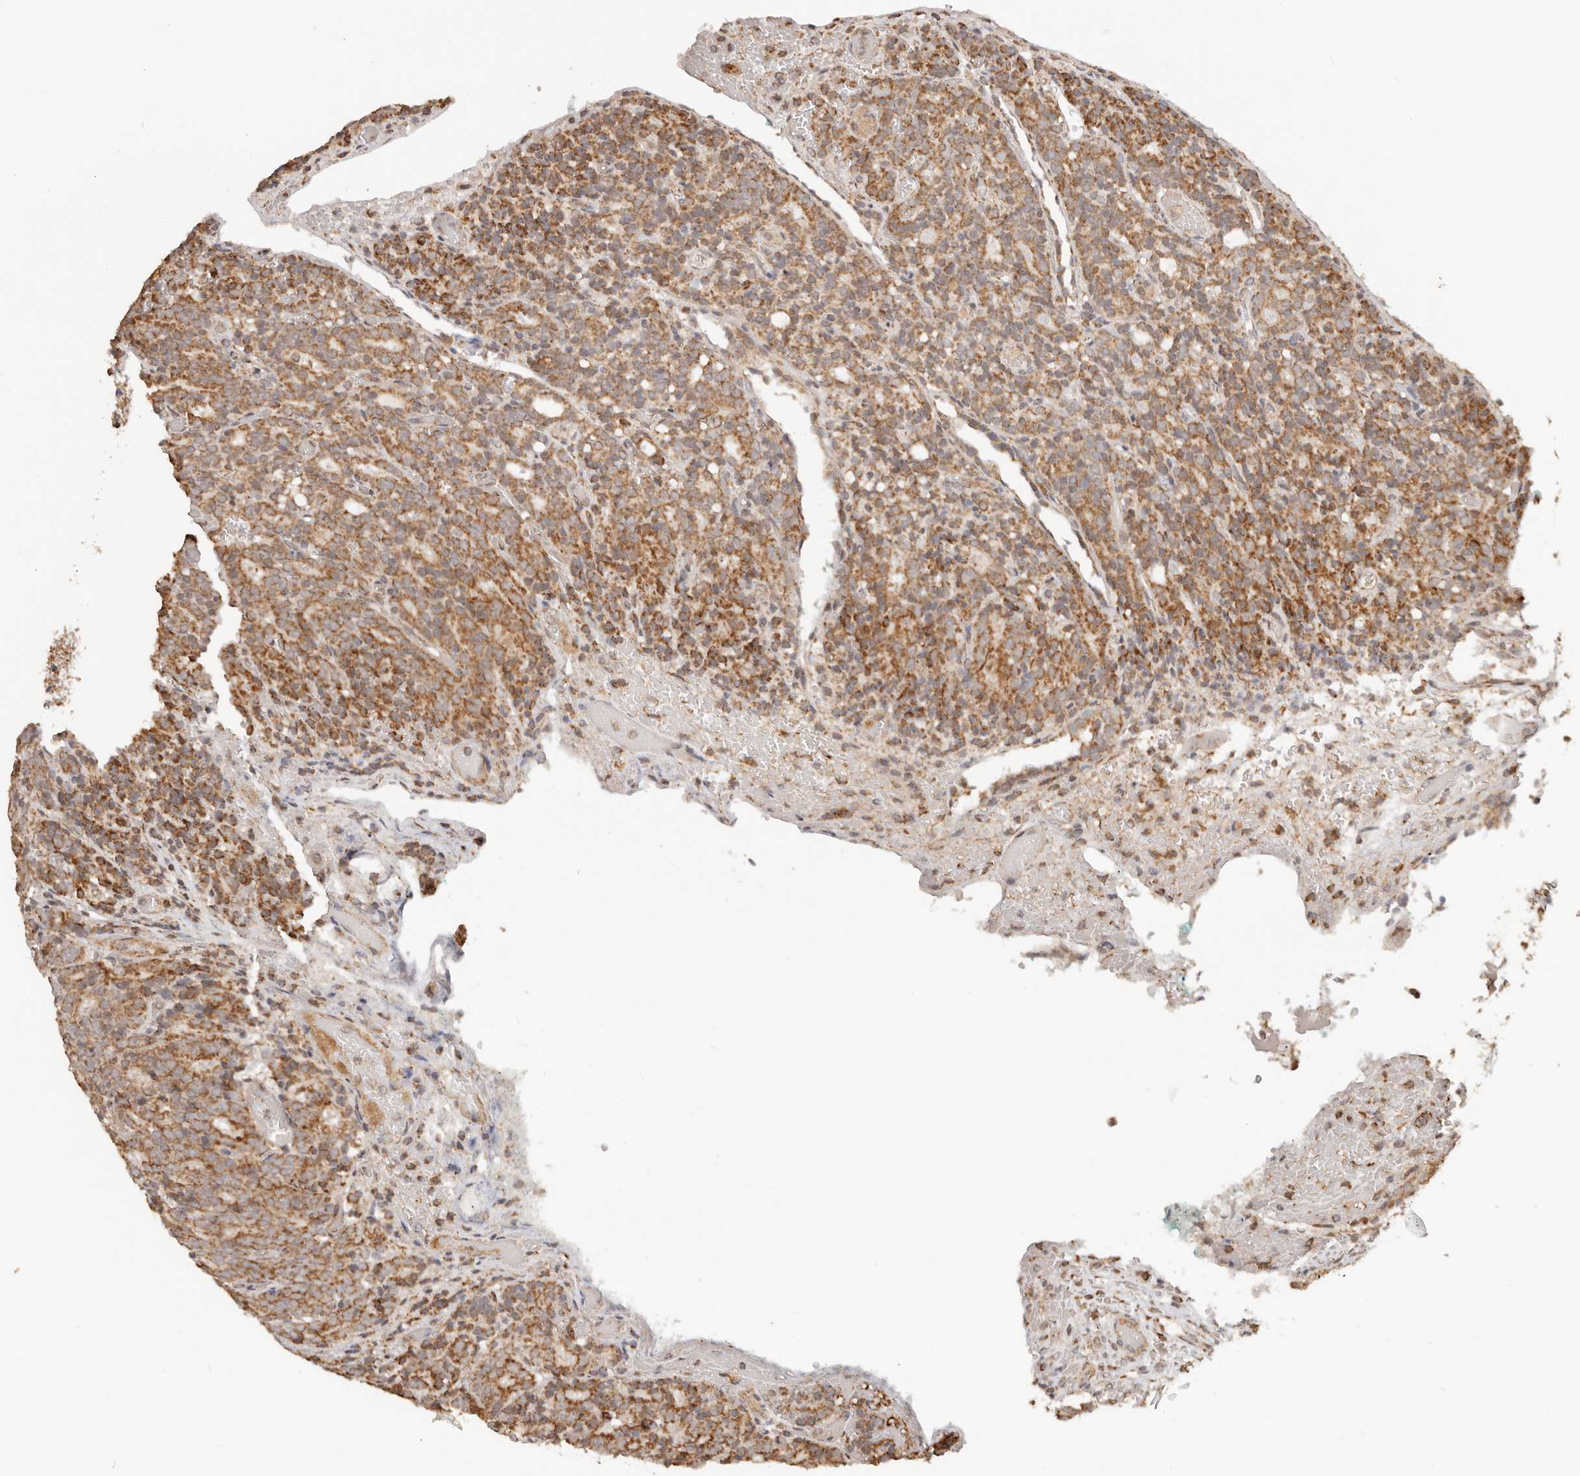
{"staining": {"intensity": "moderate", "quantity": ">75%", "location": "cytoplasmic/membranous"}, "tissue": "prostate cancer", "cell_type": "Tumor cells", "image_type": "cancer", "snomed": [{"axis": "morphology", "description": "Adenocarcinoma, High grade"}, {"axis": "topography", "description": "Prostate"}], "caption": "This image shows high-grade adenocarcinoma (prostate) stained with immunohistochemistry to label a protein in brown. The cytoplasmic/membranous of tumor cells show moderate positivity for the protein. Nuclei are counter-stained blue.", "gene": "NDUFB11", "patient": {"sex": "male", "age": 62}}